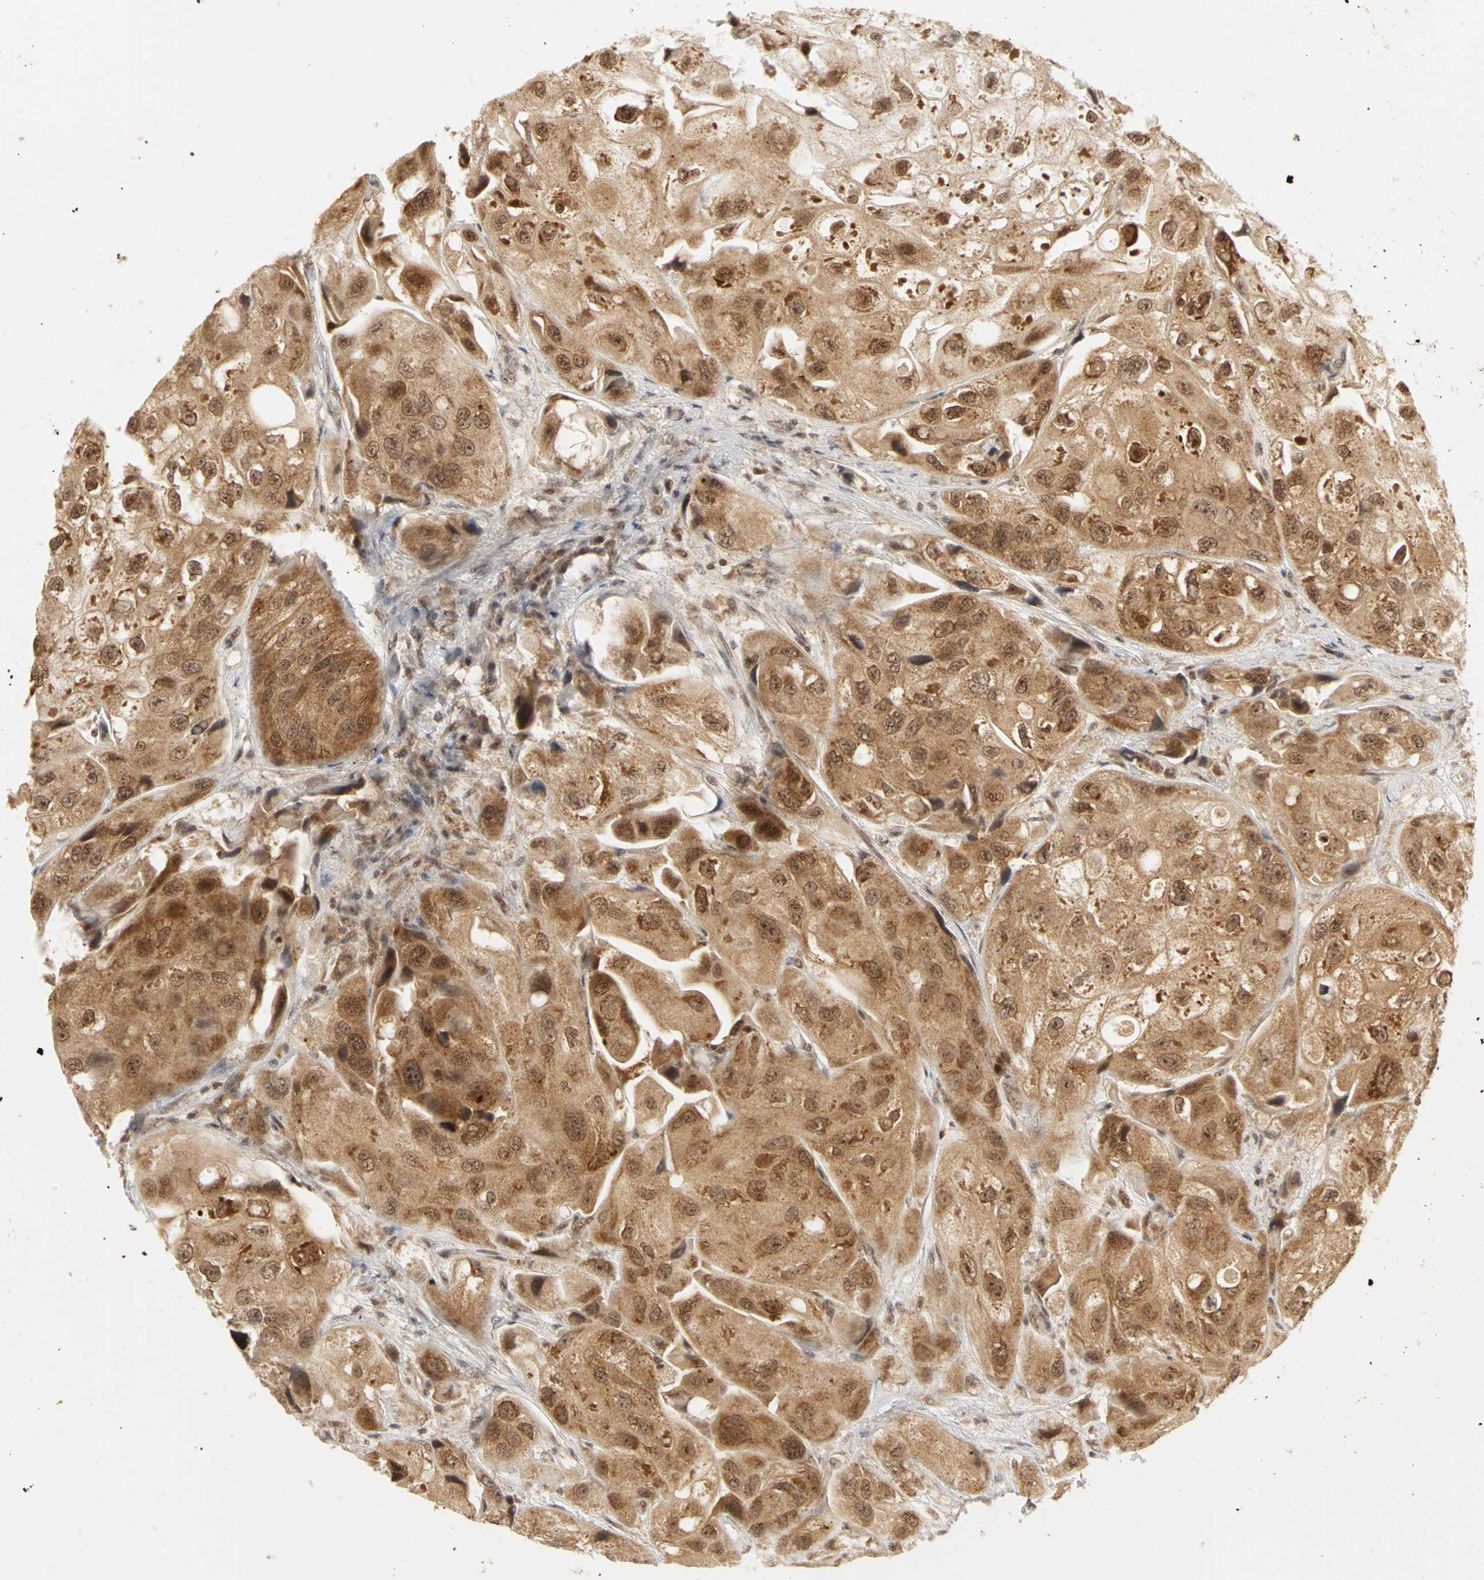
{"staining": {"intensity": "moderate", "quantity": ">75%", "location": "cytoplasmic/membranous,nuclear"}, "tissue": "urothelial cancer", "cell_type": "Tumor cells", "image_type": "cancer", "snomed": [{"axis": "morphology", "description": "Urothelial carcinoma, High grade"}, {"axis": "topography", "description": "Urinary bladder"}], "caption": "Immunohistochemical staining of human high-grade urothelial carcinoma shows medium levels of moderate cytoplasmic/membranous and nuclear staining in approximately >75% of tumor cells. The protein of interest is stained brown, and the nuclei are stained in blue (DAB IHC with brightfield microscopy, high magnification).", "gene": "CSNK2B", "patient": {"sex": "female", "age": 64}}